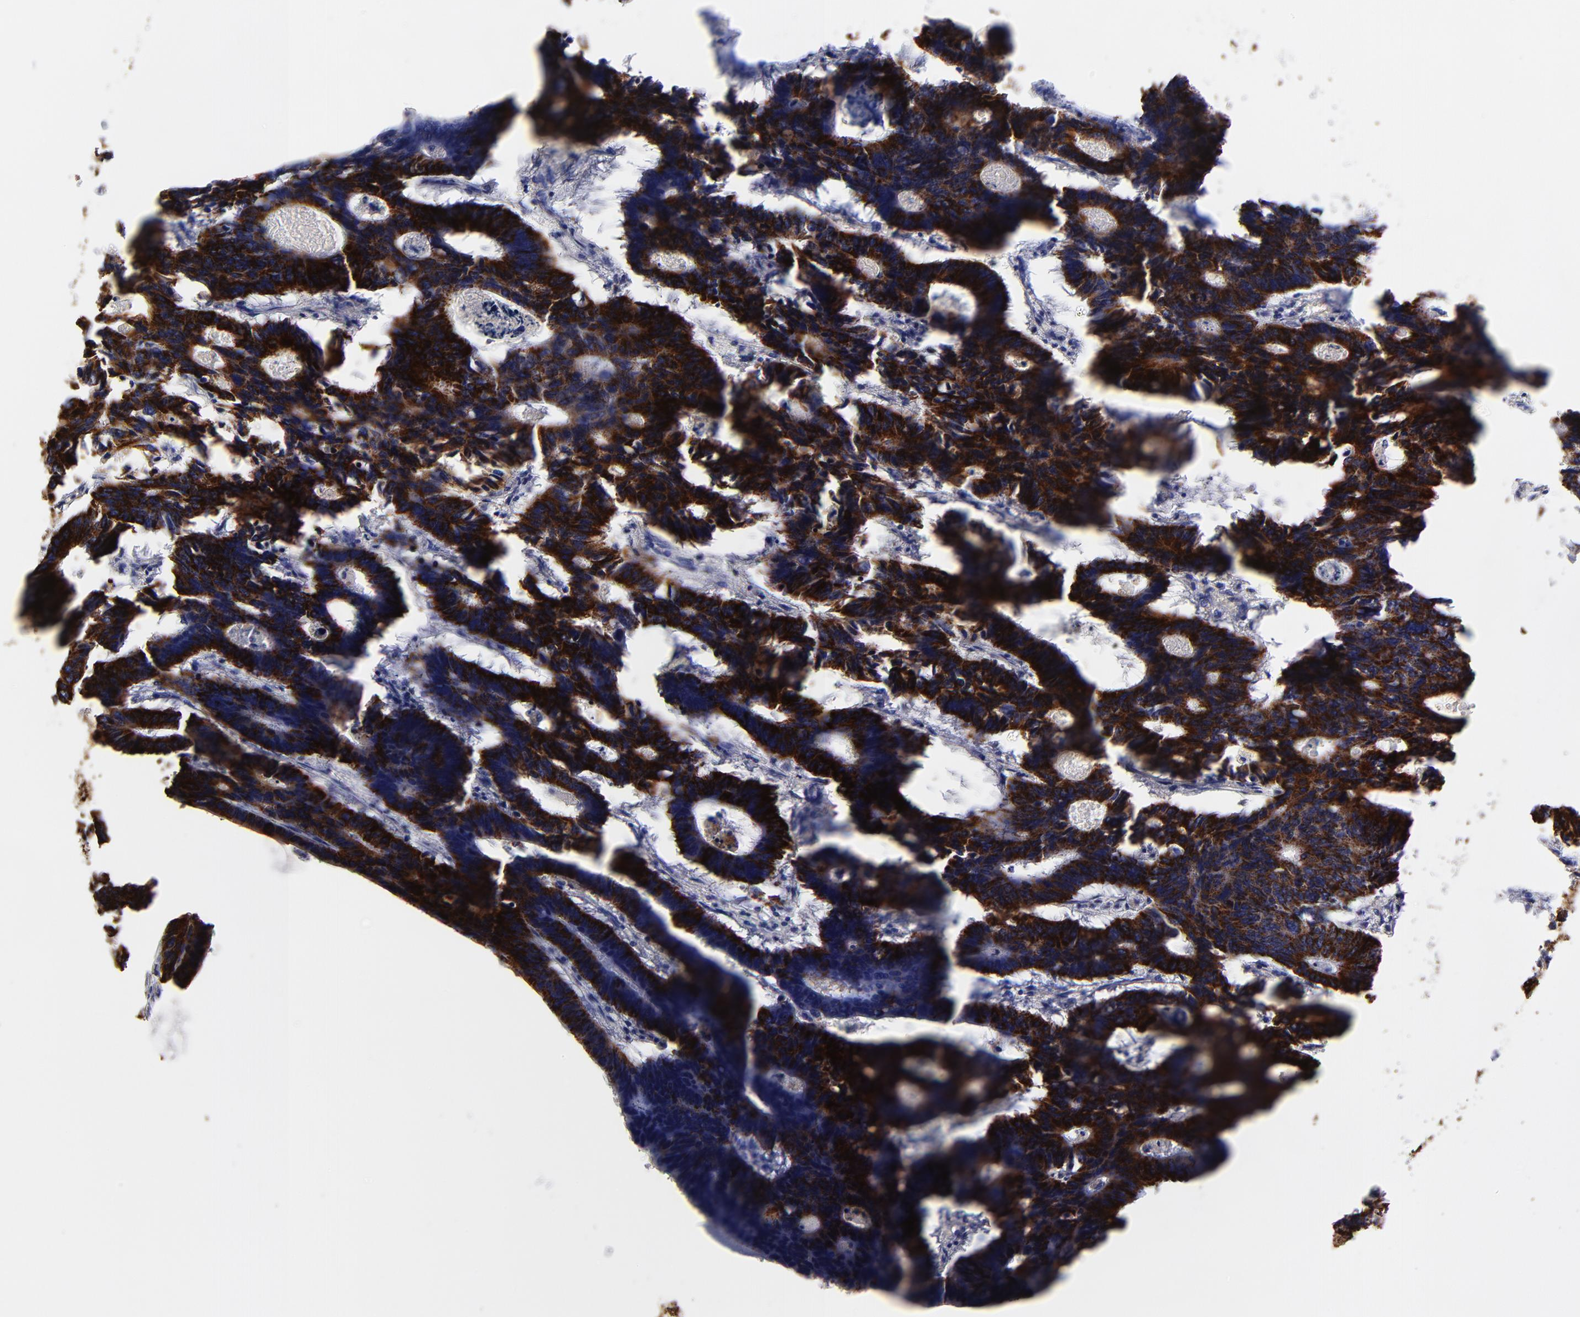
{"staining": {"intensity": "strong", "quantity": ">75%", "location": "cytoplasmic/membranous"}, "tissue": "colorectal cancer", "cell_type": "Tumor cells", "image_type": "cancer", "snomed": [{"axis": "morphology", "description": "Adenocarcinoma, NOS"}, {"axis": "topography", "description": "Colon"}], "caption": "This photomicrograph demonstrates immunohistochemistry staining of colorectal adenocarcinoma, with high strong cytoplasmic/membranous staining in approximately >75% of tumor cells.", "gene": "ECH1", "patient": {"sex": "female", "age": 55}}